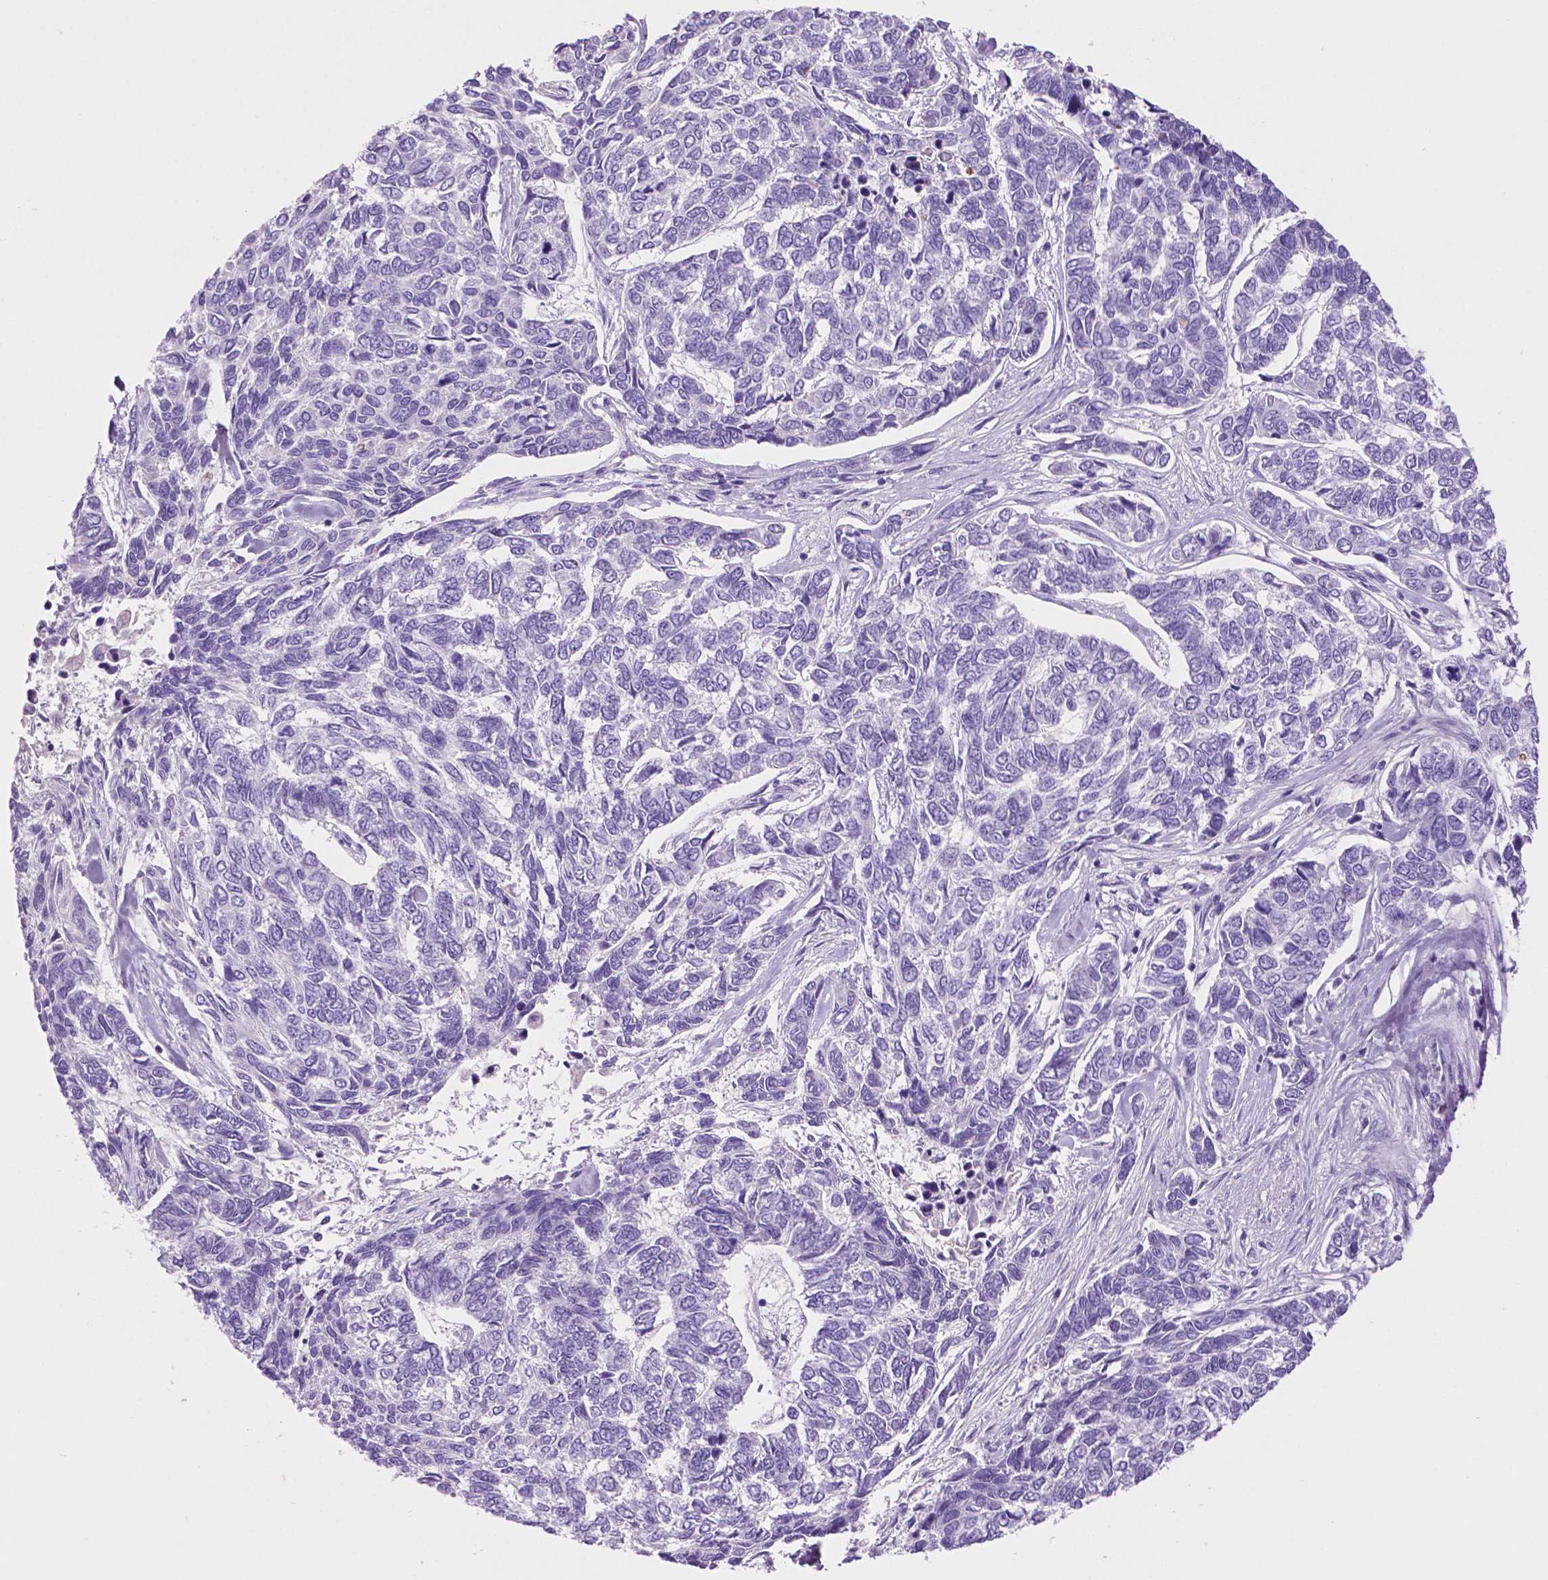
{"staining": {"intensity": "negative", "quantity": "none", "location": "none"}, "tissue": "skin cancer", "cell_type": "Tumor cells", "image_type": "cancer", "snomed": [{"axis": "morphology", "description": "Basal cell carcinoma"}, {"axis": "topography", "description": "Skin"}], "caption": "IHC of human basal cell carcinoma (skin) displays no expression in tumor cells.", "gene": "POU4F1", "patient": {"sex": "female", "age": 65}}